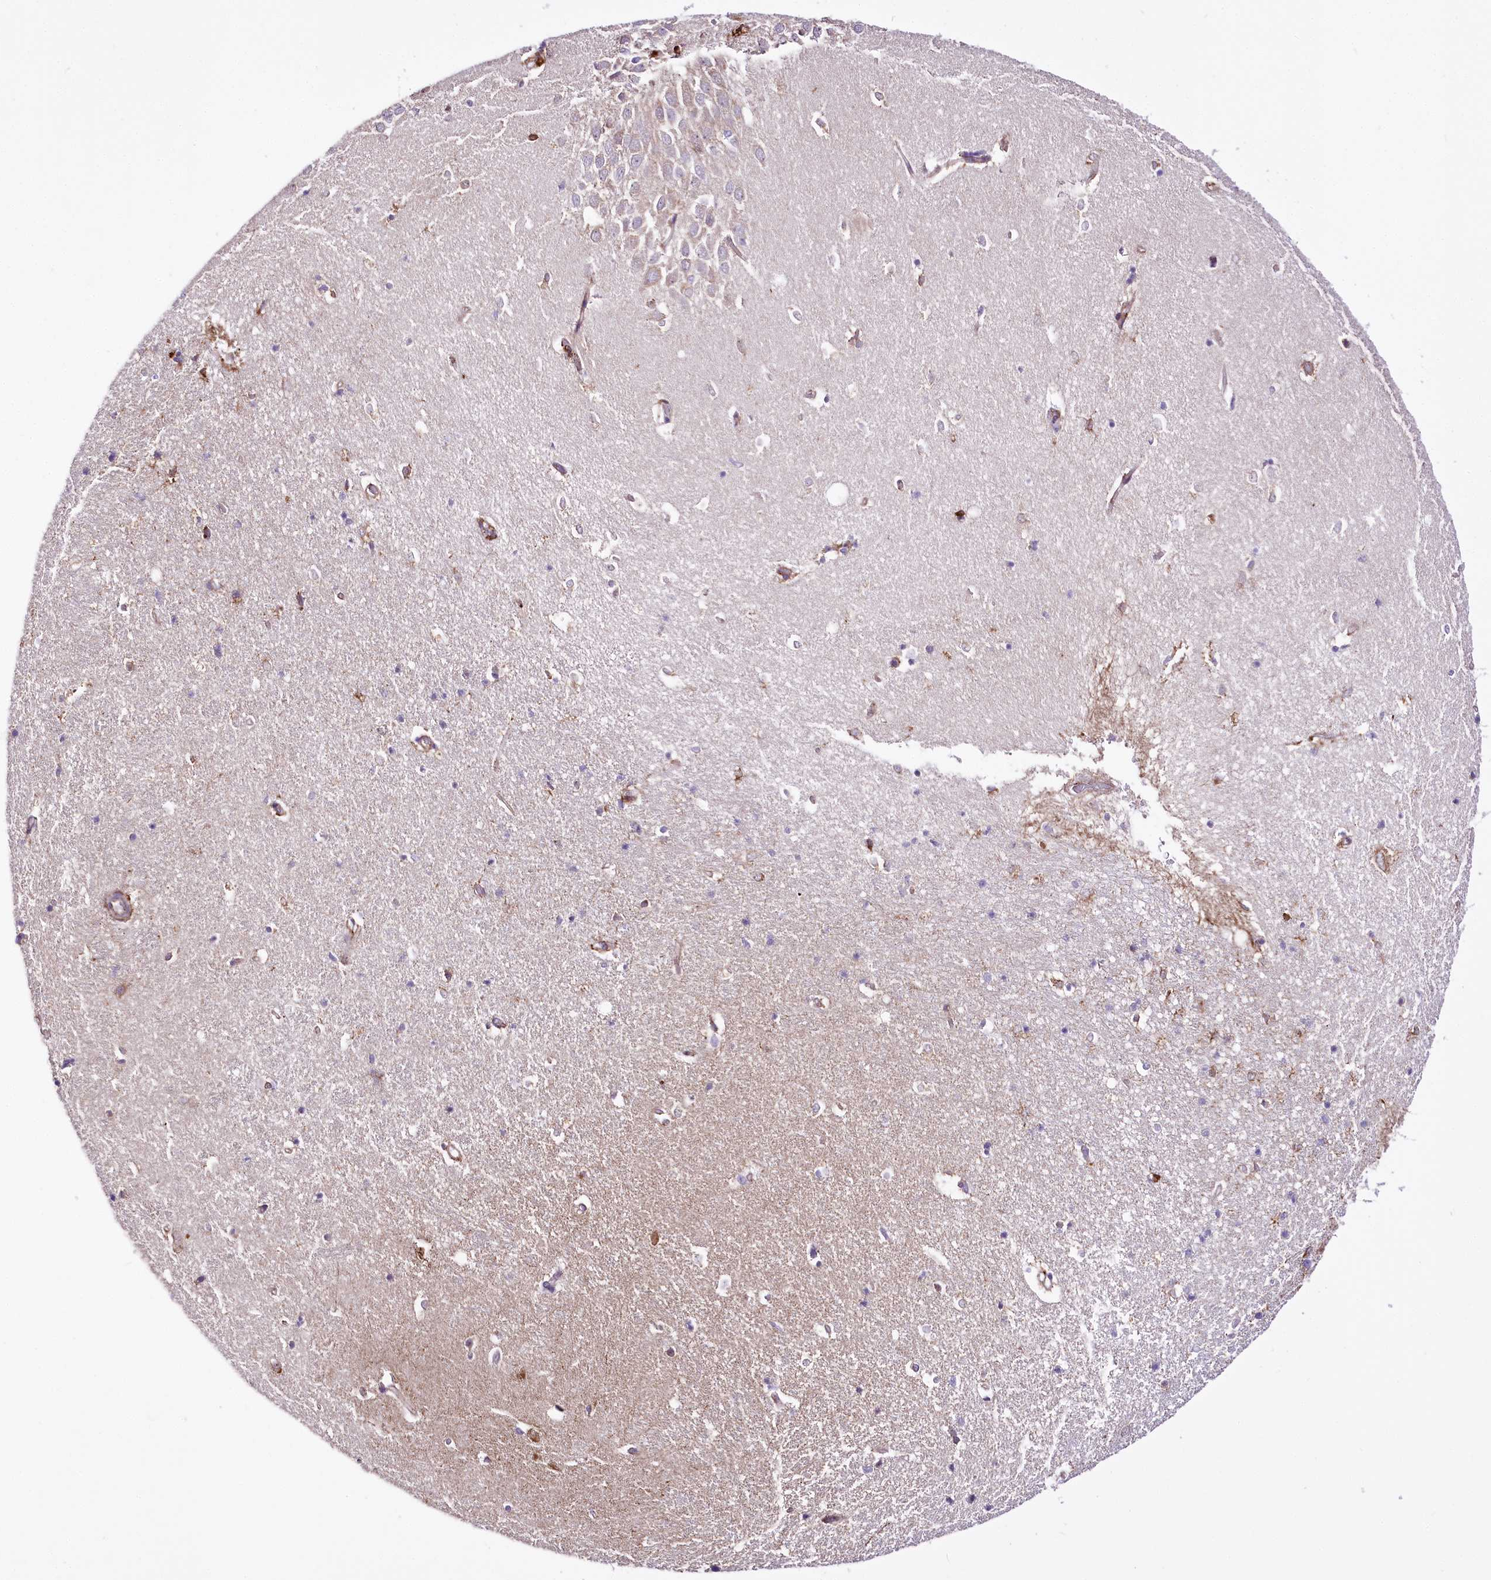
{"staining": {"intensity": "weak", "quantity": "<25%", "location": "cytoplasmic/membranous"}, "tissue": "hippocampus", "cell_type": "Glial cells", "image_type": "normal", "snomed": [{"axis": "morphology", "description": "Normal tissue, NOS"}, {"axis": "topography", "description": "Hippocampus"}], "caption": "Glial cells show no significant protein expression in normal hippocampus.", "gene": "WWC1", "patient": {"sex": "female", "age": 64}}